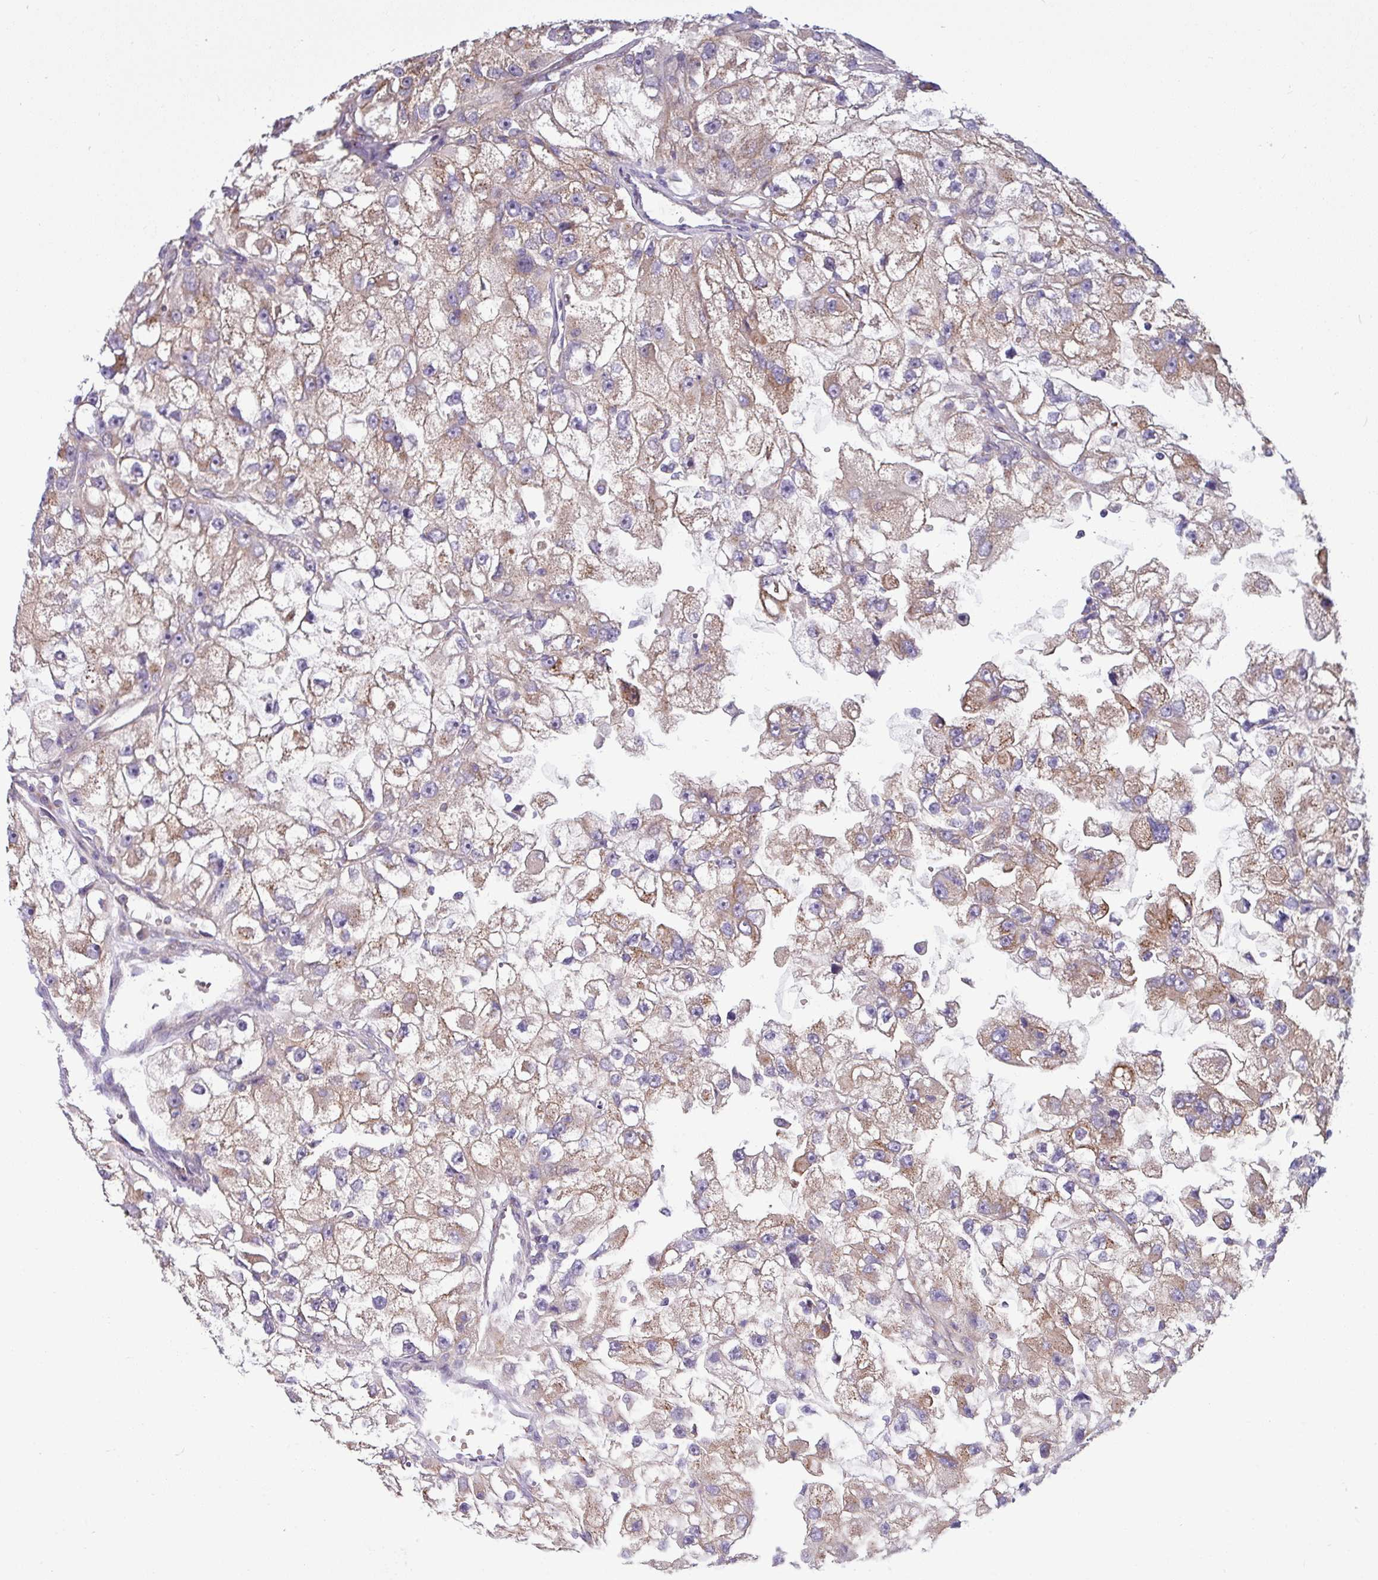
{"staining": {"intensity": "weak", "quantity": ">75%", "location": "cytoplasmic/membranous"}, "tissue": "renal cancer", "cell_type": "Tumor cells", "image_type": "cancer", "snomed": [{"axis": "morphology", "description": "Adenocarcinoma, NOS"}, {"axis": "topography", "description": "Kidney"}], "caption": "Immunohistochemical staining of human adenocarcinoma (renal) shows weak cytoplasmic/membranous protein positivity in approximately >75% of tumor cells.", "gene": "LSM12", "patient": {"sex": "male", "age": 63}}